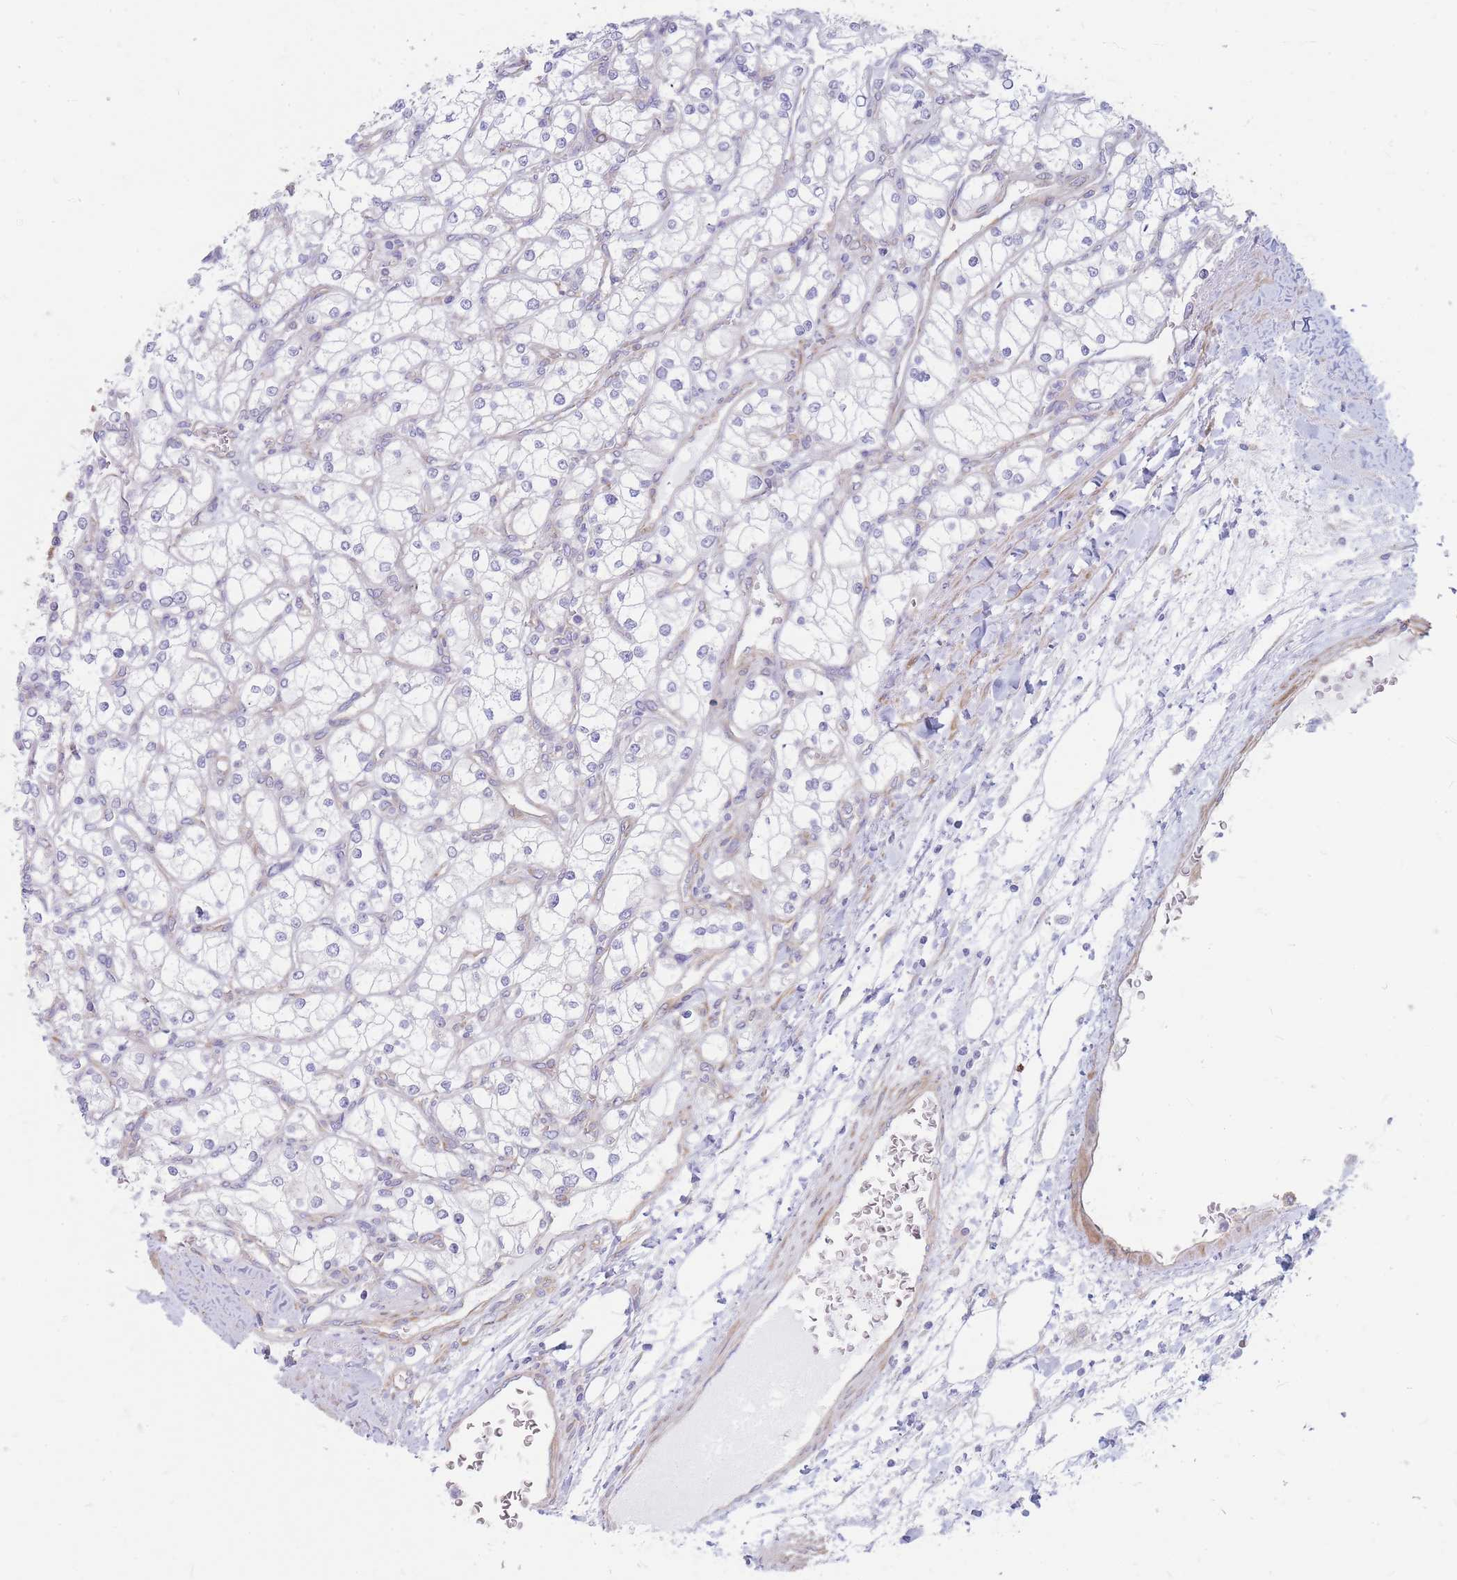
{"staining": {"intensity": "negative", "quantity": "none", "location": "none"}, "tissue": "renal cancer", "cell_type": "Tumor cells", "image_type": "cancer", "snomed": [{"axis": "morphology", "description": "Adenocarcinoma, NOS"}, {"axis": "topography", "description": "Kidney"}], "caption": "Renal cancer (adenocarcinoma) was stained to show a protein in brown. There is no significant expression in tumor cells. (DAB IHC with hematoxylin counter stain).", "gene": "RPL8", "patient": {"sex": "male", "age": 80}}